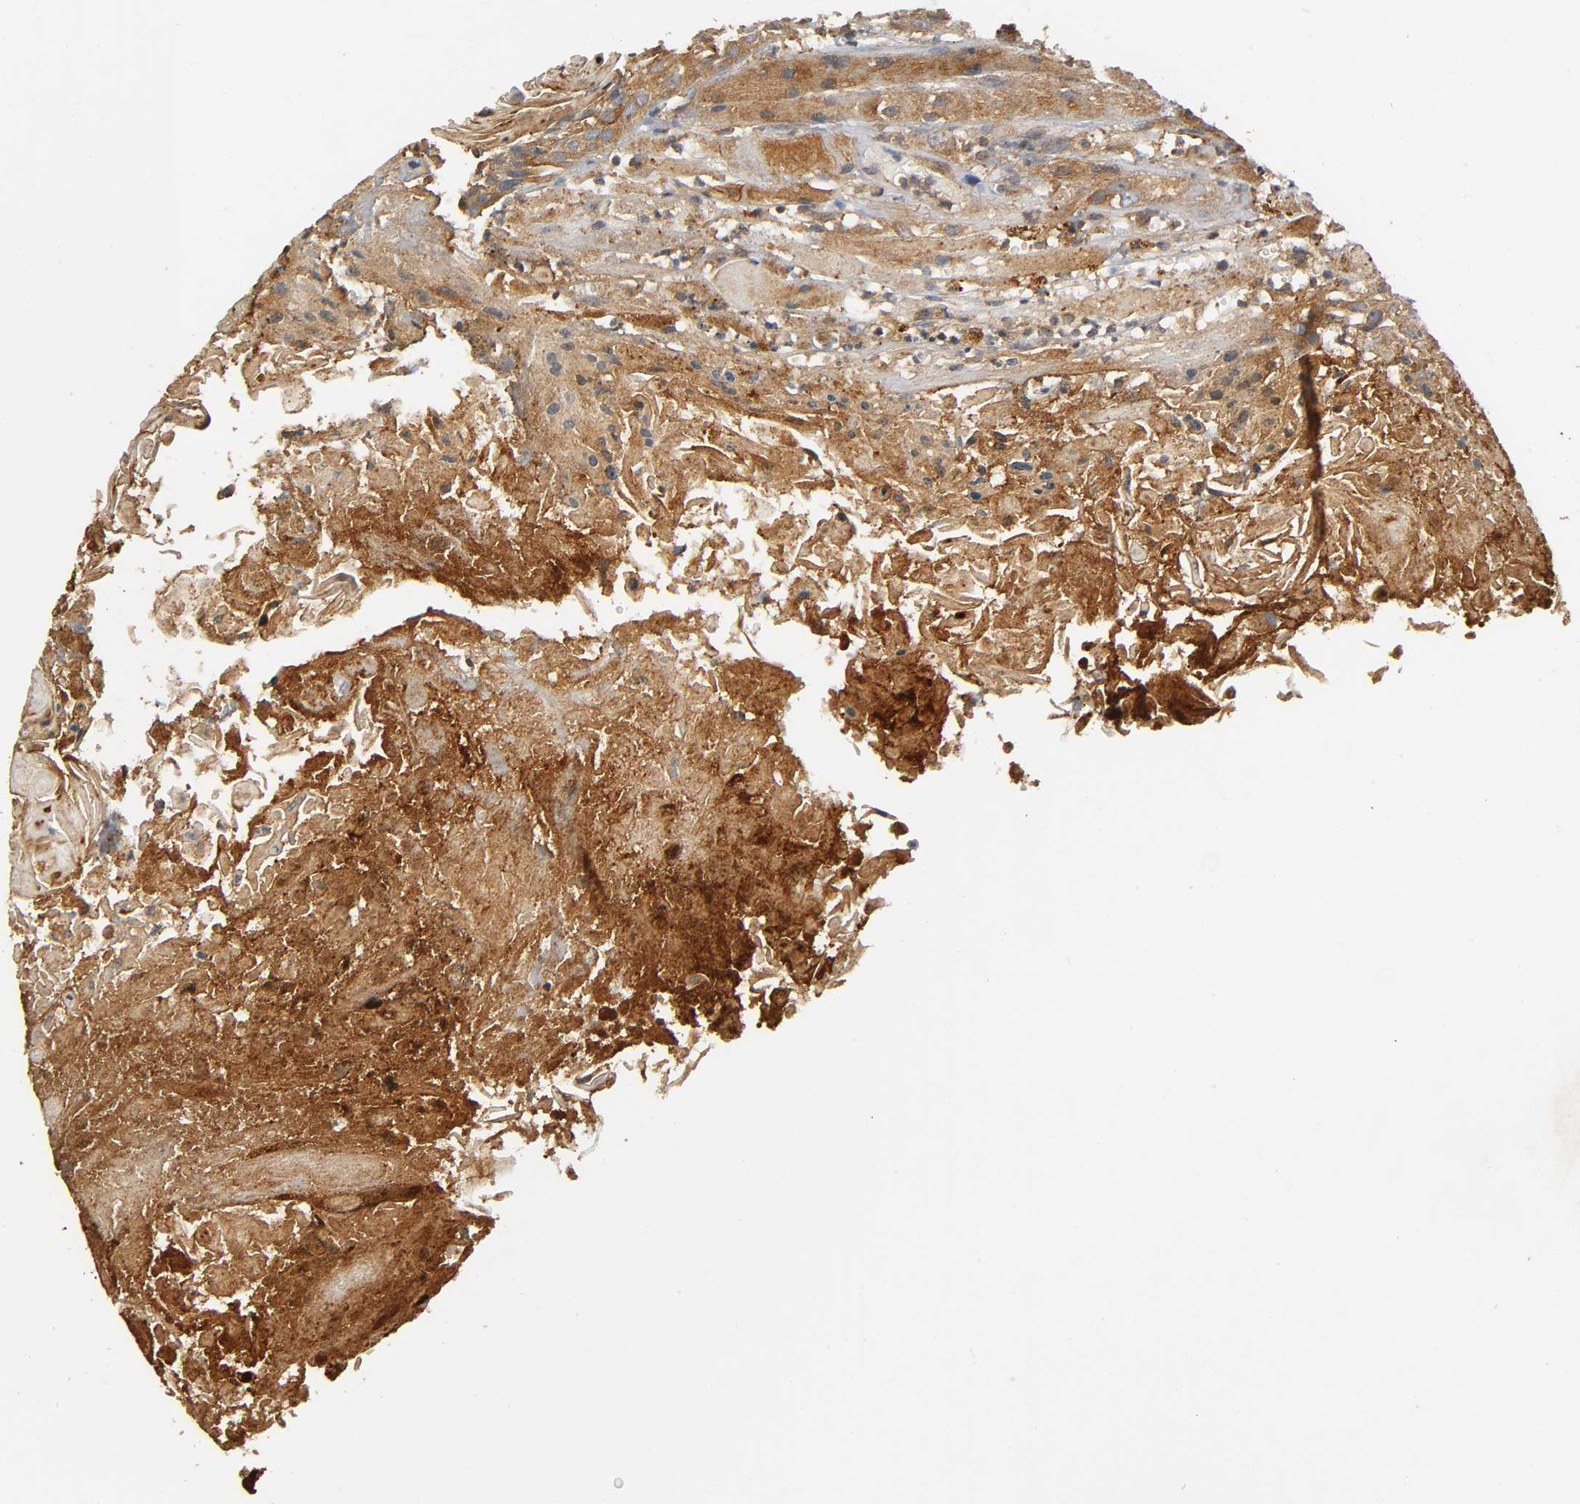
{"staining": {"intensity": "moderate", "quantity": ">75%", "location": "cytoplasmic/membranous"}, "tissue": "head and neck cancer", "cell_type": "Tumor cells", "image_type": "cancer", "snomed": [{"axis": "morphology", "description": "Squamous cell carcinoma, NOS"}, {"axis": "topography", "description": "Head-Neck"}], "caption": "Squamous cell carcinoma (head and neck) stained with a protein marker reveals moderate staining in tumor cells.", "gene": "IKBKB", "patient": {"sex": "female", "age": 84}}